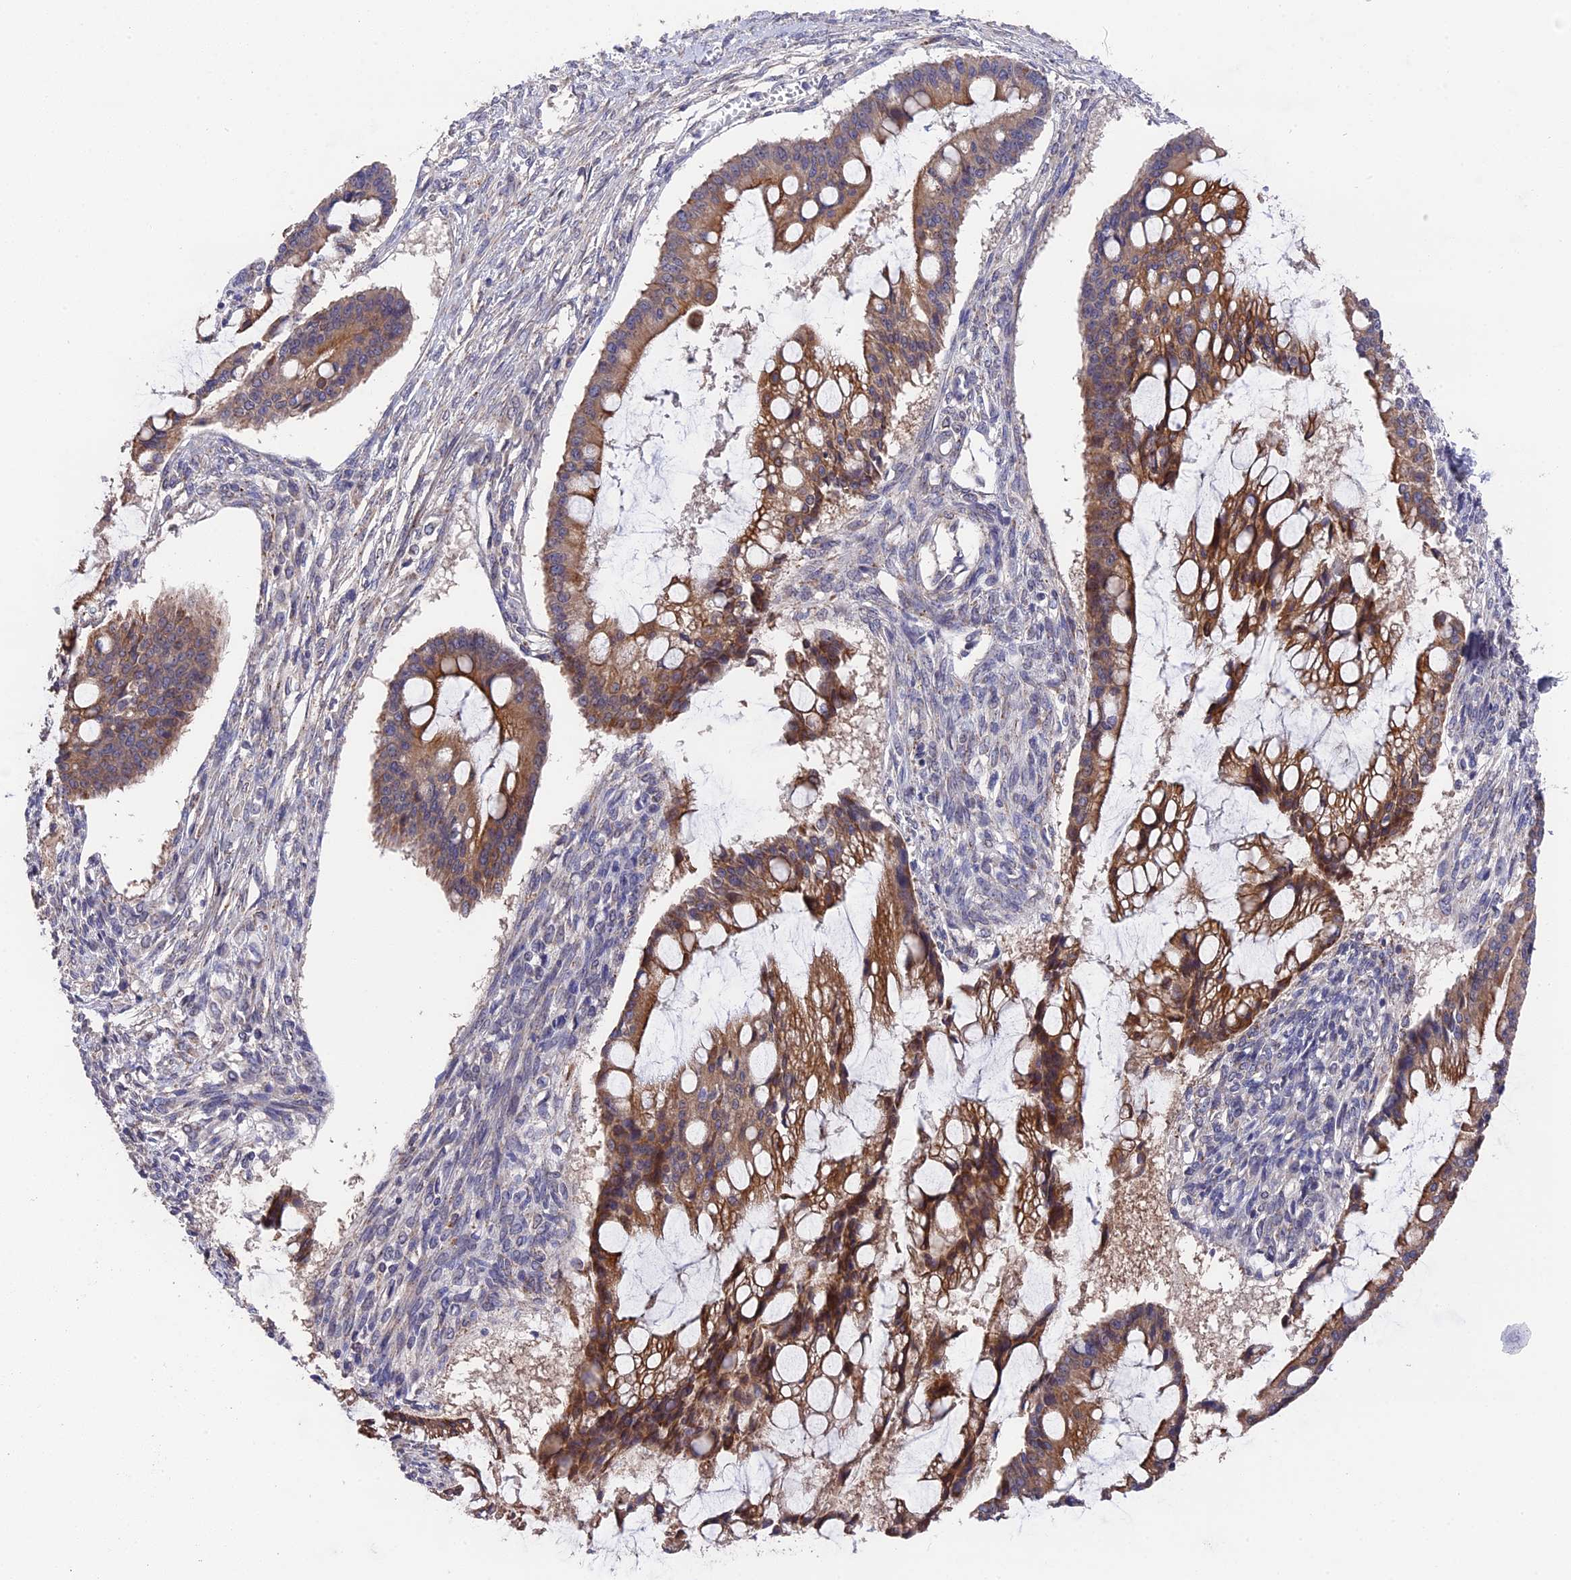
{"staining": {"intensity": "moderate", "quantity": ">75%", "location": "cytoplasmic/membranous"}, "tissue": "ovarian cancer", "cell_type": "Tumor cells", "image_type": "cancer", "snomed": [{"axis": "morphology", "description": "Cystadenocarcinoma, mucinous, NOS"}, {"axis": "topography", "description": "Ovary"}], "caption": "Ovarian cancer tissue demonstrates moderate cytoplasmic/membranous positivity in about >75% of tumor cells, visualized by immunohistochemistry.", "gene": "ZCCHC2", "patient": {"sex": "female", "age": 73}}